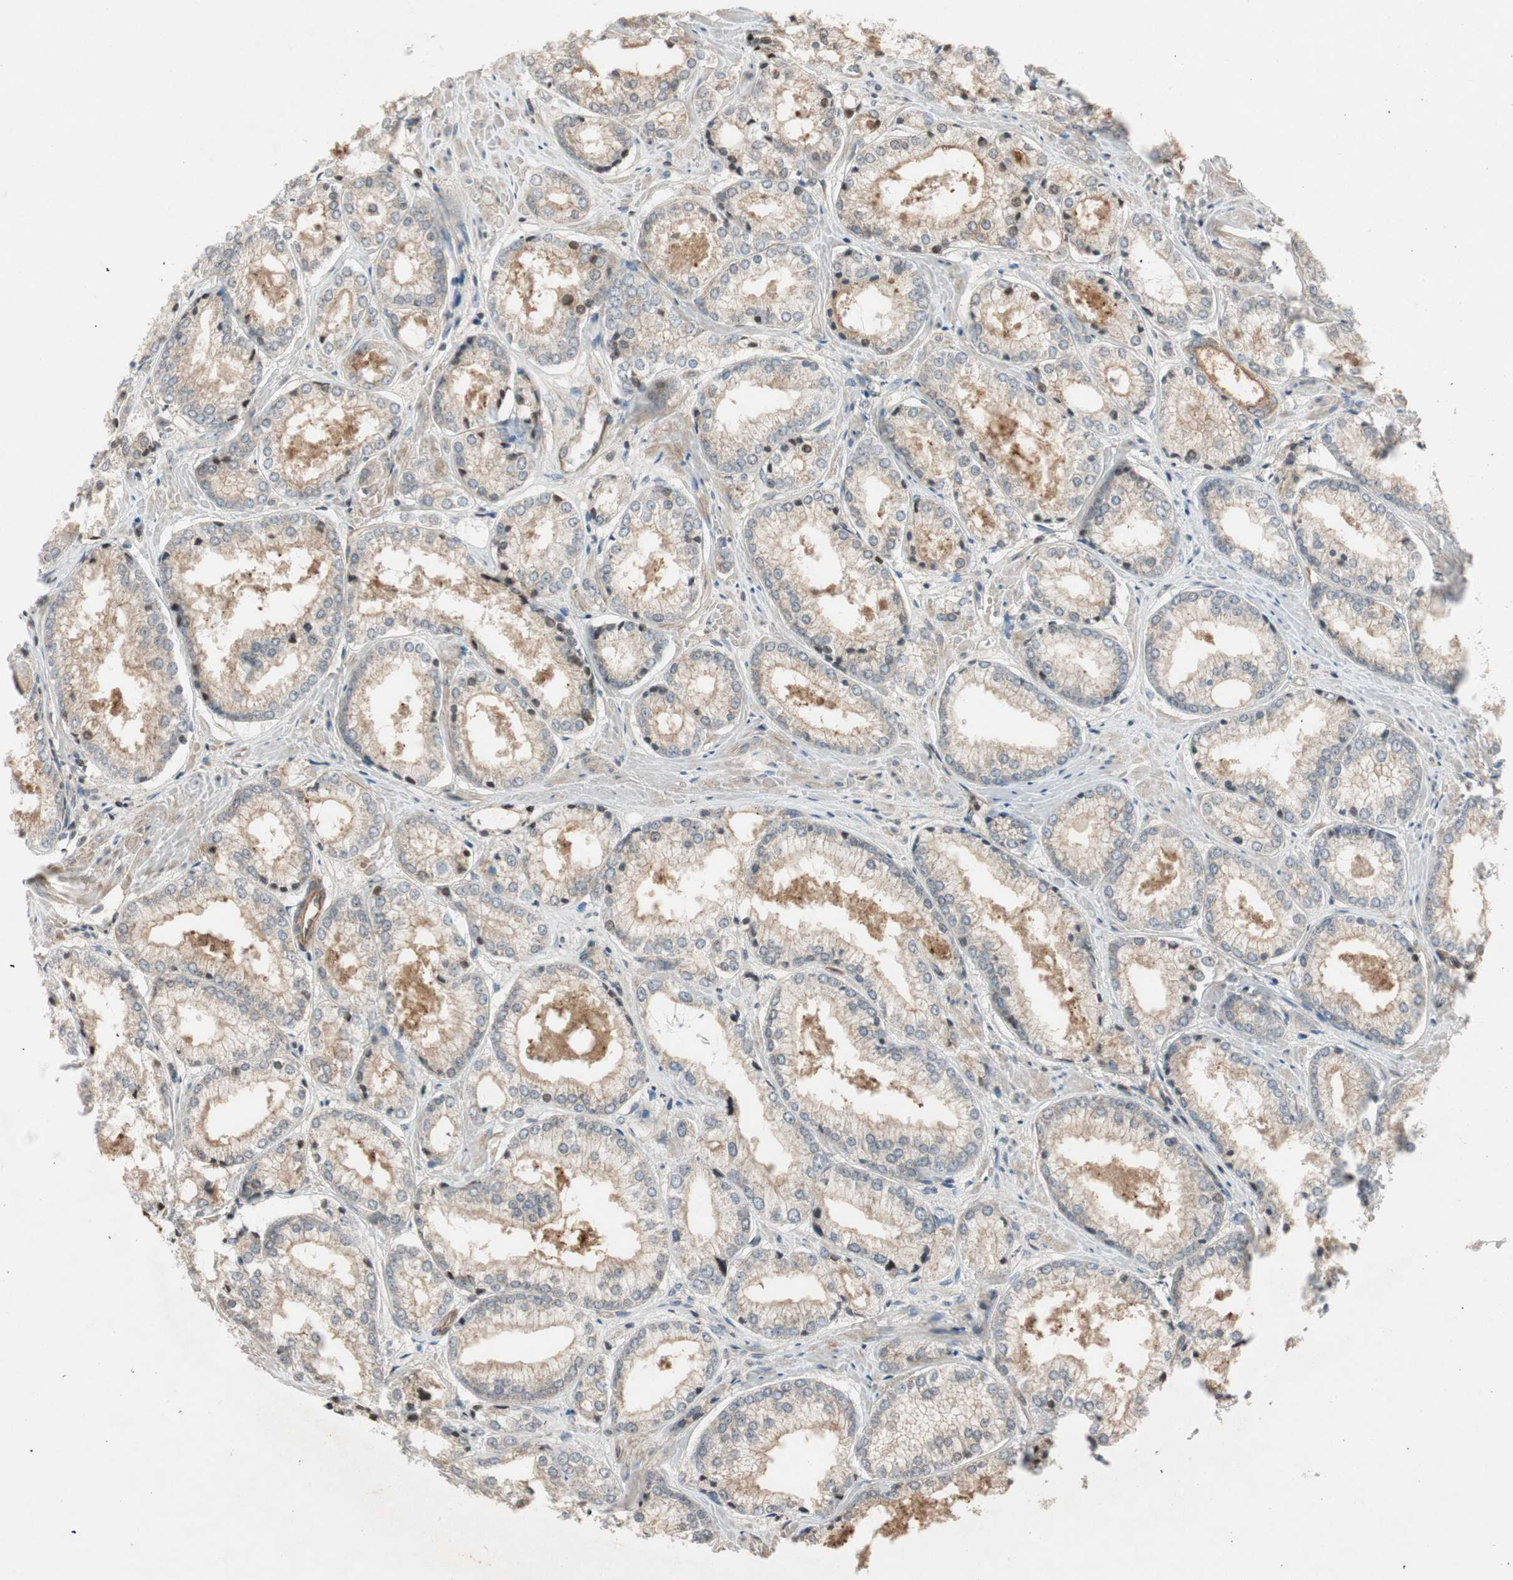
{"staining": {"intensity": "weak", "quantity": "25%-75%", "location": "cytoplasmic/membranous"}, "tissue": "prostate cancer", "cell_type": "Tumor cells", "image_type": "cancer", "snomed": [{"axis": "morphology", "description": "Adenocarcinoma, Low grade"}, {"axis": "topography", "description": "Prostate"}], "caption": "Protein staining of prostate low-grade adenocarcinoma tissue shows weak cytoplasmic/membranous staining in about 25%-75% of tumor cells.", "gene": "GCLM", "patient": {"sex": "male", "age": 64}}